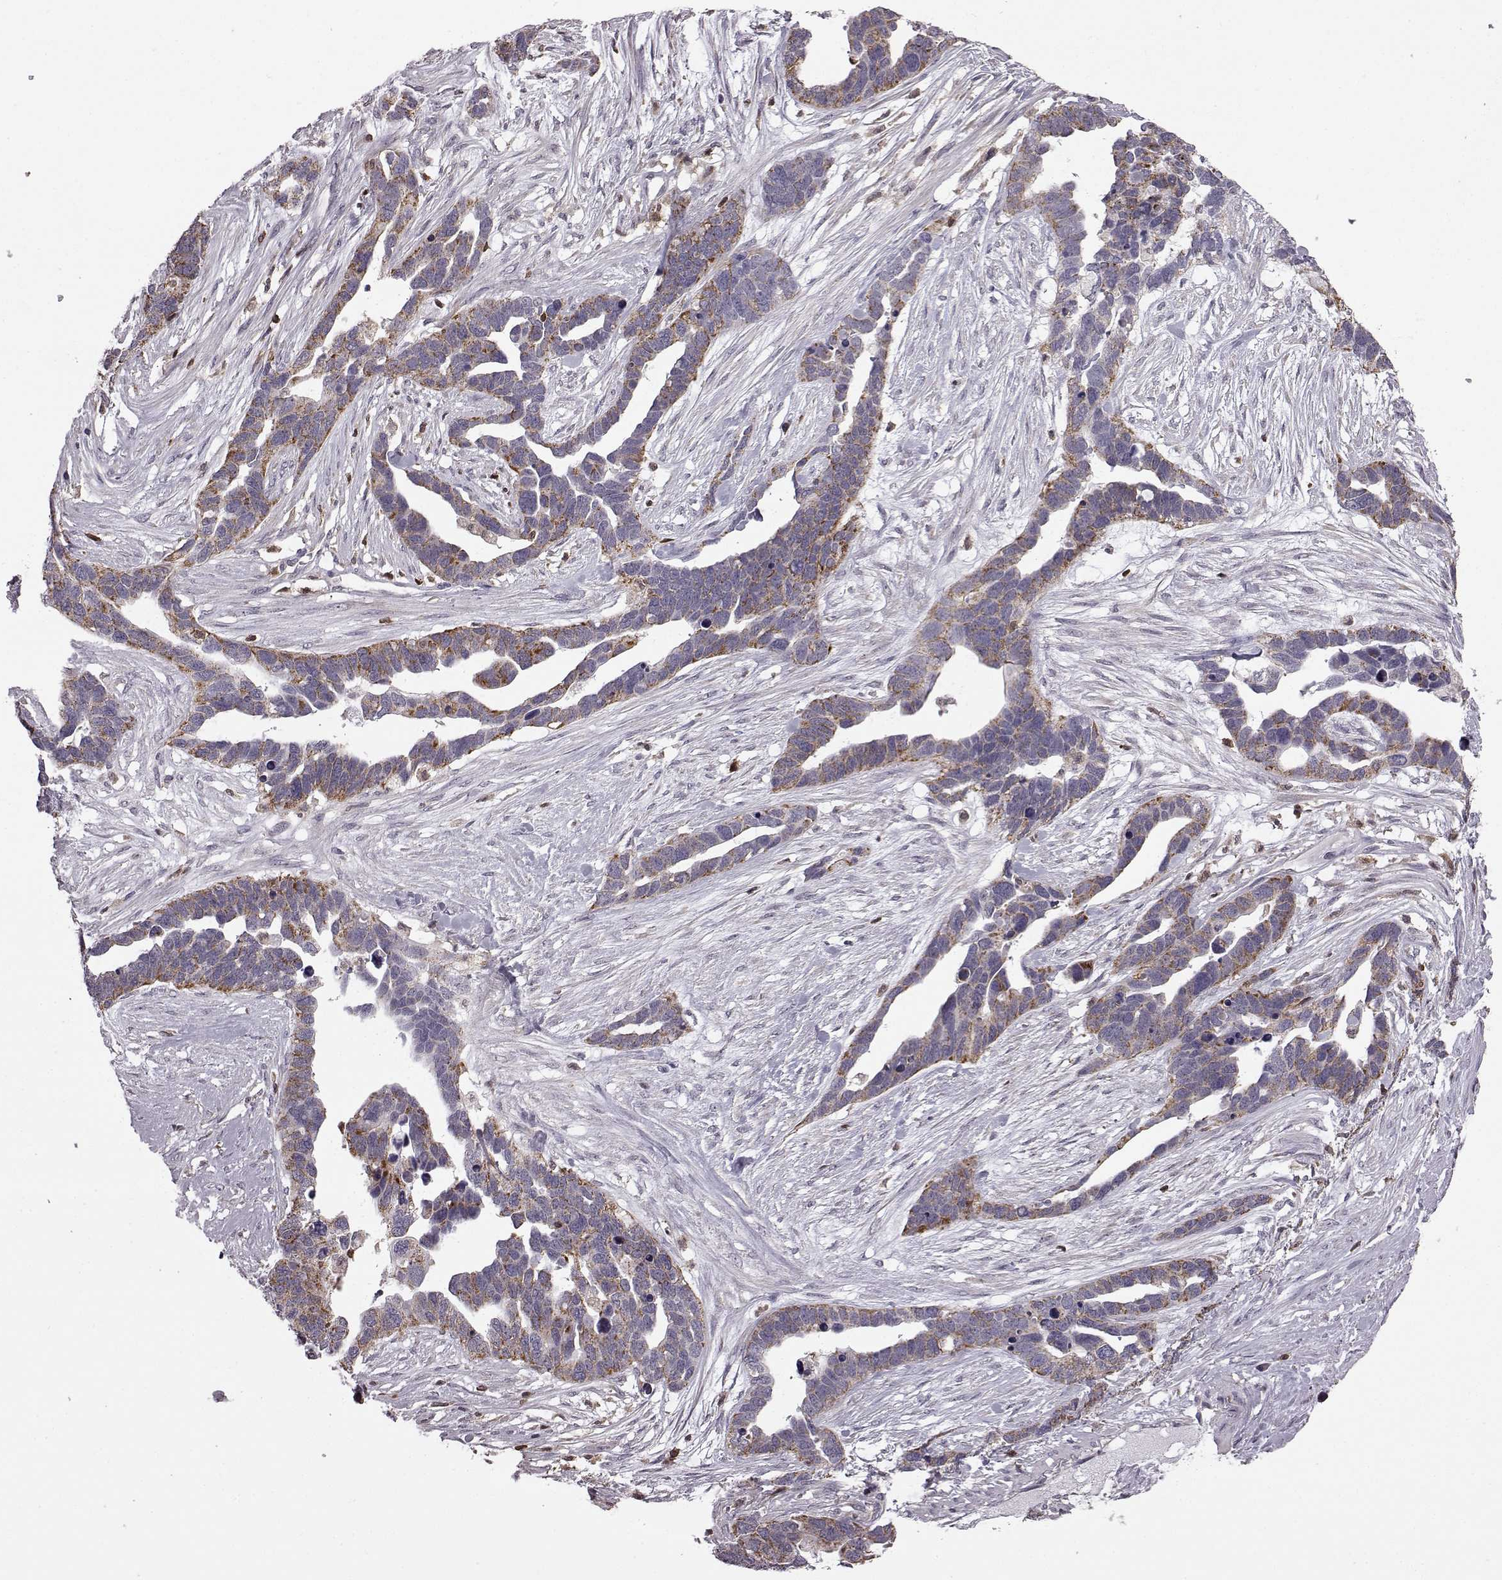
{"staining": {"intensity": "moderate", "quantity": "25%-75%", "location": "cytoplasmic/membranous"}, "tissue": "ovarian cancer", "cell_type": "Tumor cells", "image_type": "cancer", "snomed": [{"axis": "morphology", "description": "Cystadenocarcinoma, serous, NOS"}, {"axis": "topography", "description": "Ovary"}], "caption": "High-power microscopy captured an immunohistochemistry (IHC) micrograph of ovarian cancer (serous cystadenocarcinoma), revealing moderate cytoplasmic/membranous staining in about 25%-75% of tumor cells.", "gene": "DOK2", "patient": {"sex": "female", "age": 54}}